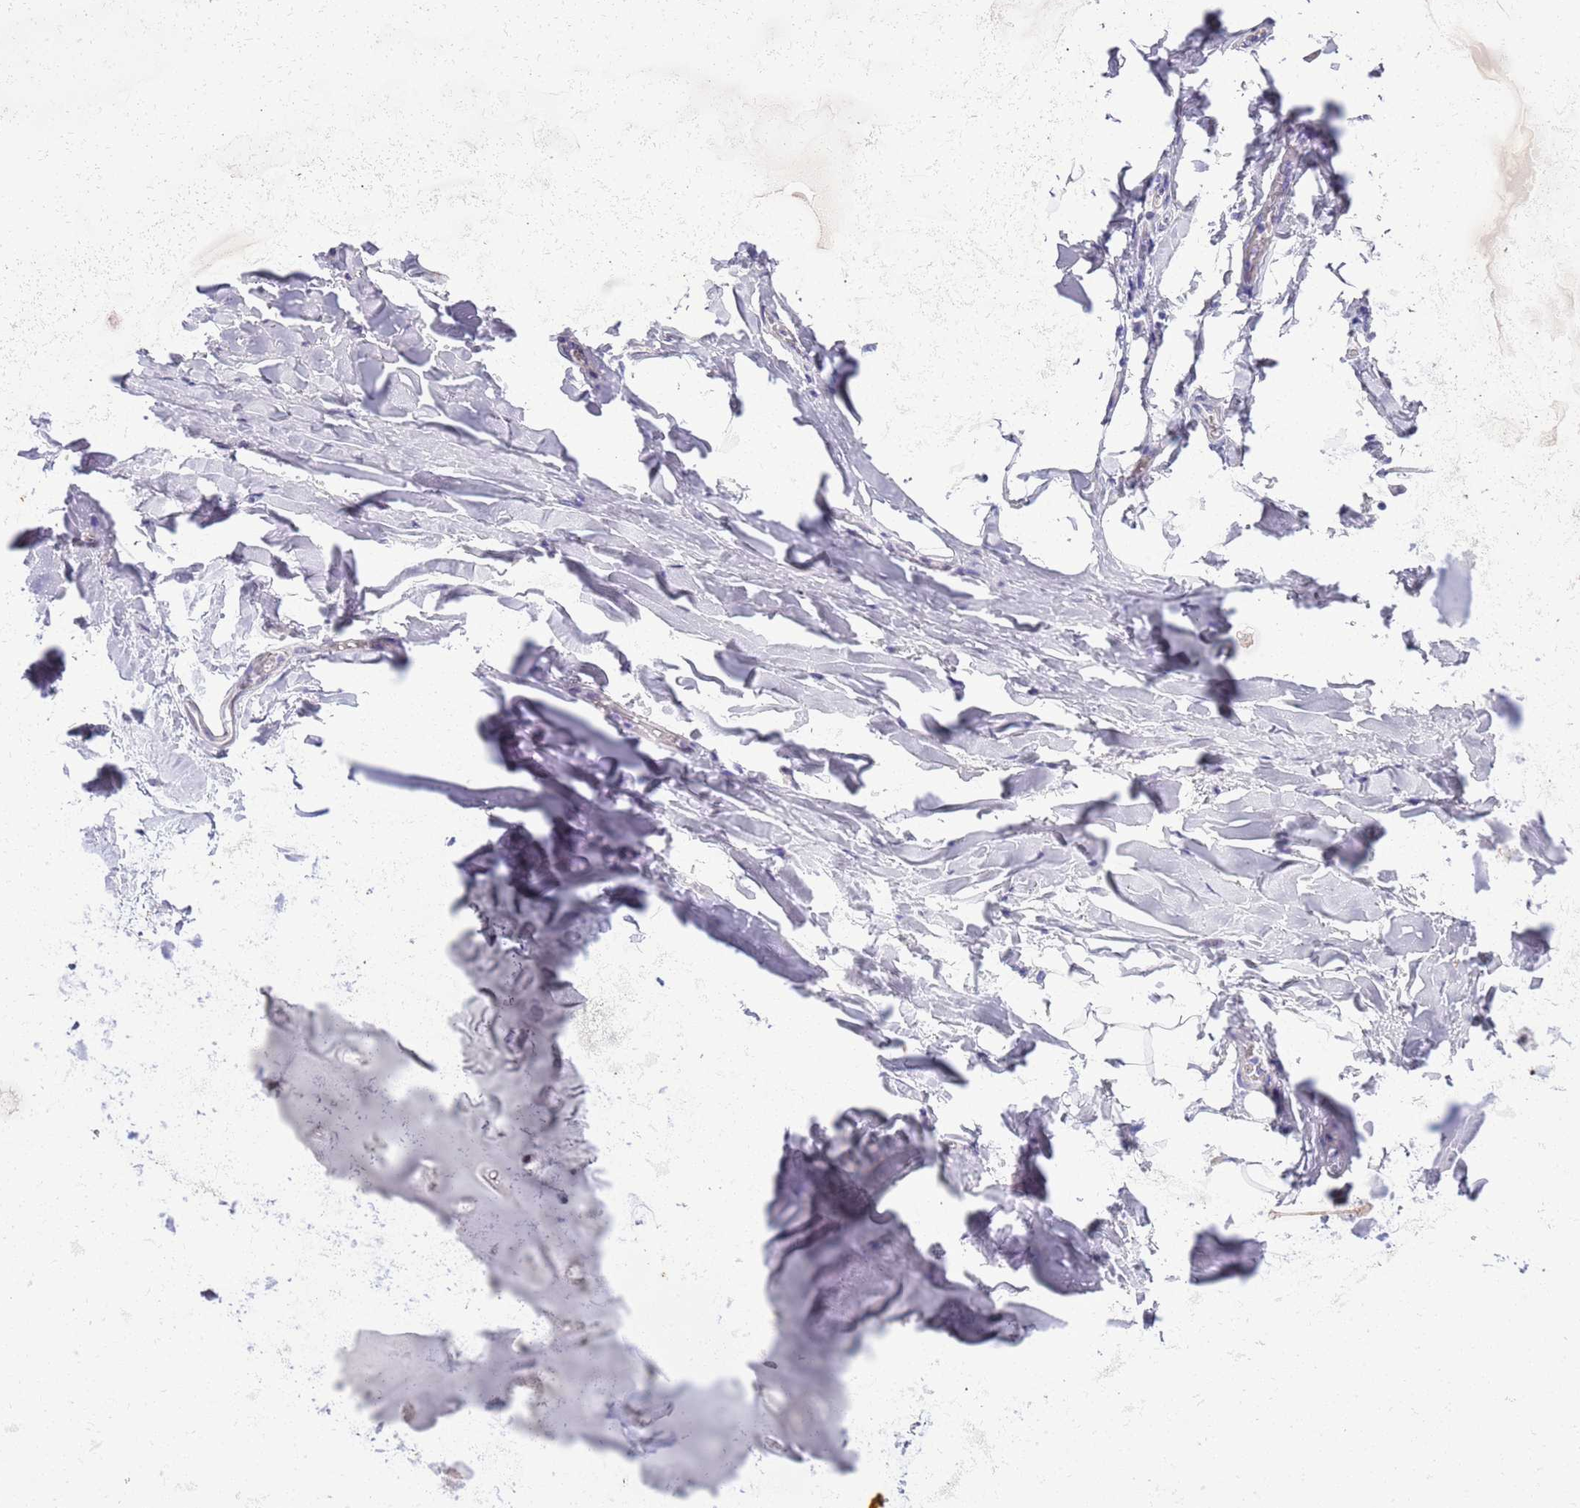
{"staining": {"intensity": "negative", "quantity": "none", "location": "none"}, "tissue": "adipose tissue", "cell_type": "Adipocytes", "image_type": "normal", "snomed": [{"axis": "morphology", "description": "Normal tissue, NOS"}, {"axis": "topography", "description": "Lymph node"}, {"axis": "topography", "description": "Cartilage tissue"}, {"axis": "topography", "description": "Bronchus"}], "caption": "A high-resolution micrograph shows IHC staining of benign adipose tissue, which exhibits no significant staining in adipocytes.", "gene": "CTRC", "patient": {"sex": "male", "age": 63}}